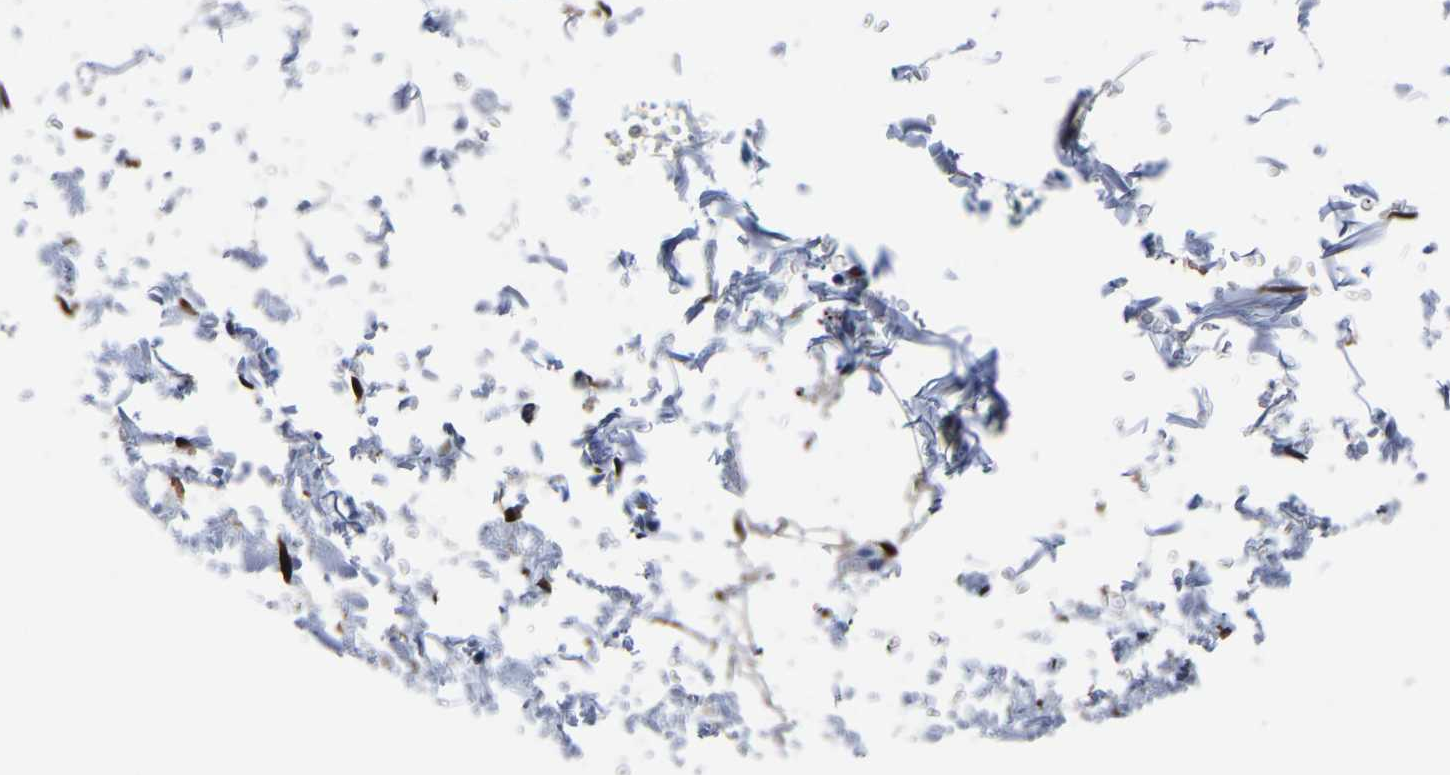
{"staining": {"intensity": "moderate", "quantity": ">75%", "location": "cytoplasmic/membranous"}, "tissue": "adipose tissue", "cell_type": "Adipocytes", "image_type": "normal", "snomed": [{"axis": "morphology", "description": "Normal tissue, NOS"}, {"axis": "topography", "description": "Soft tissue"}], "caption": "High-power microscopy captured an IHC histopathology image of unremarkable adipose tissue, revealing moderate cytoplasmic/membranous positivity in about >75% of adipocytes.", "gene": "S100A13", "patient": {"sex": "male", "age": 72}}